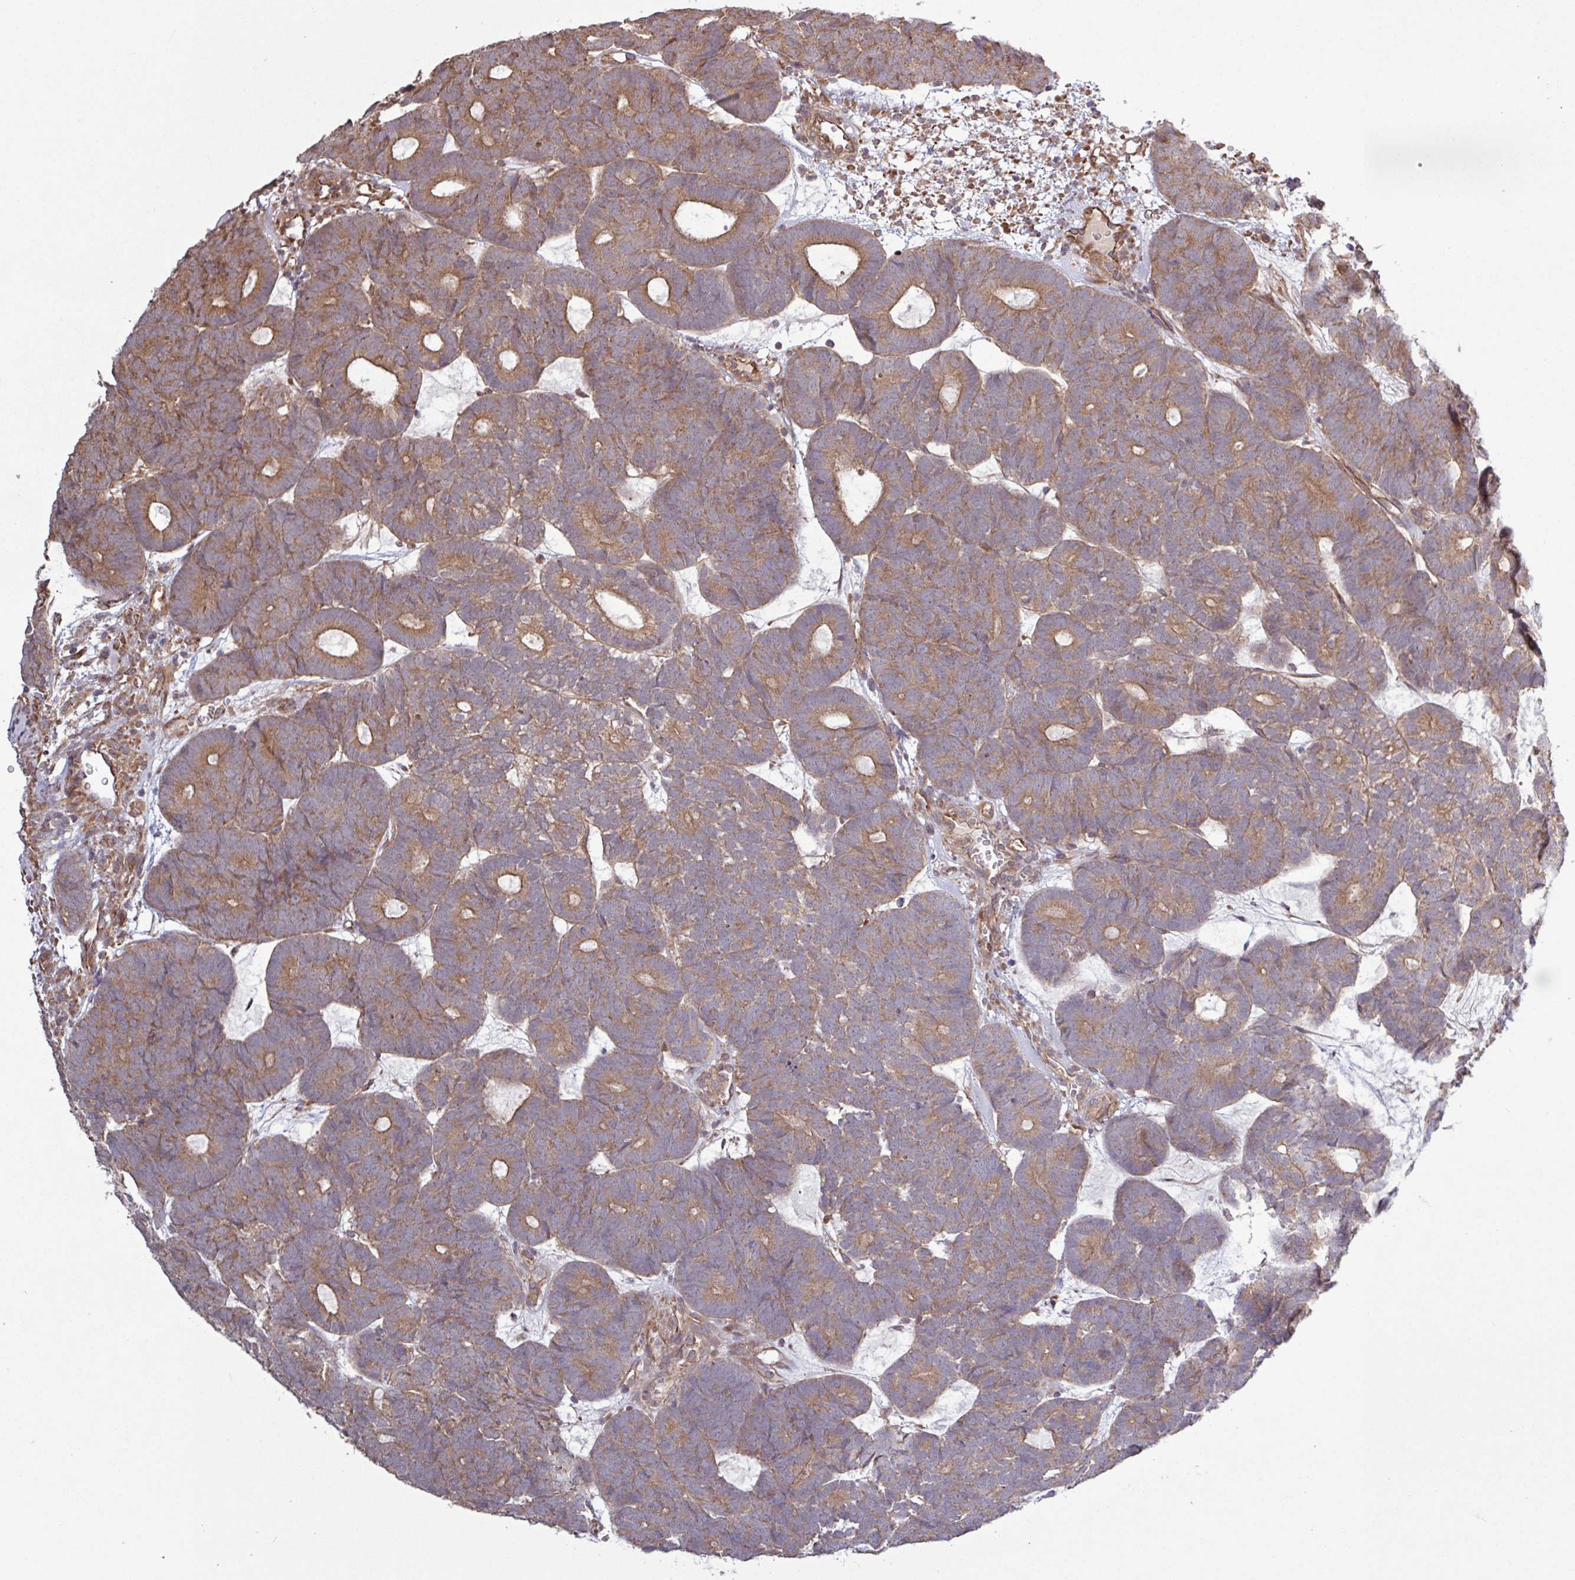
{"staining": {"intensity": "moderate", "quantity": ">75%", "location": "cytoplasmic/membranous"}, "tissue": "head and neck cancer", "cell_type": "Tumor cells", "image_type": "cancer", "snomed": [{"axis": "morphology", "description": "Adenocarcinoma, NOS"}, {"axis": "topography", "description": "Head-Neck"}], "caption": "Protein staining by immunohistochemistry (IHC) reveals moderate cytoplasmic/membranous expression in about >75% of tumor cells in head and neck cancer (adenocarcinoma).", "gene": "TRABD2A", "patient": {"sex": "female", "age": 81}}